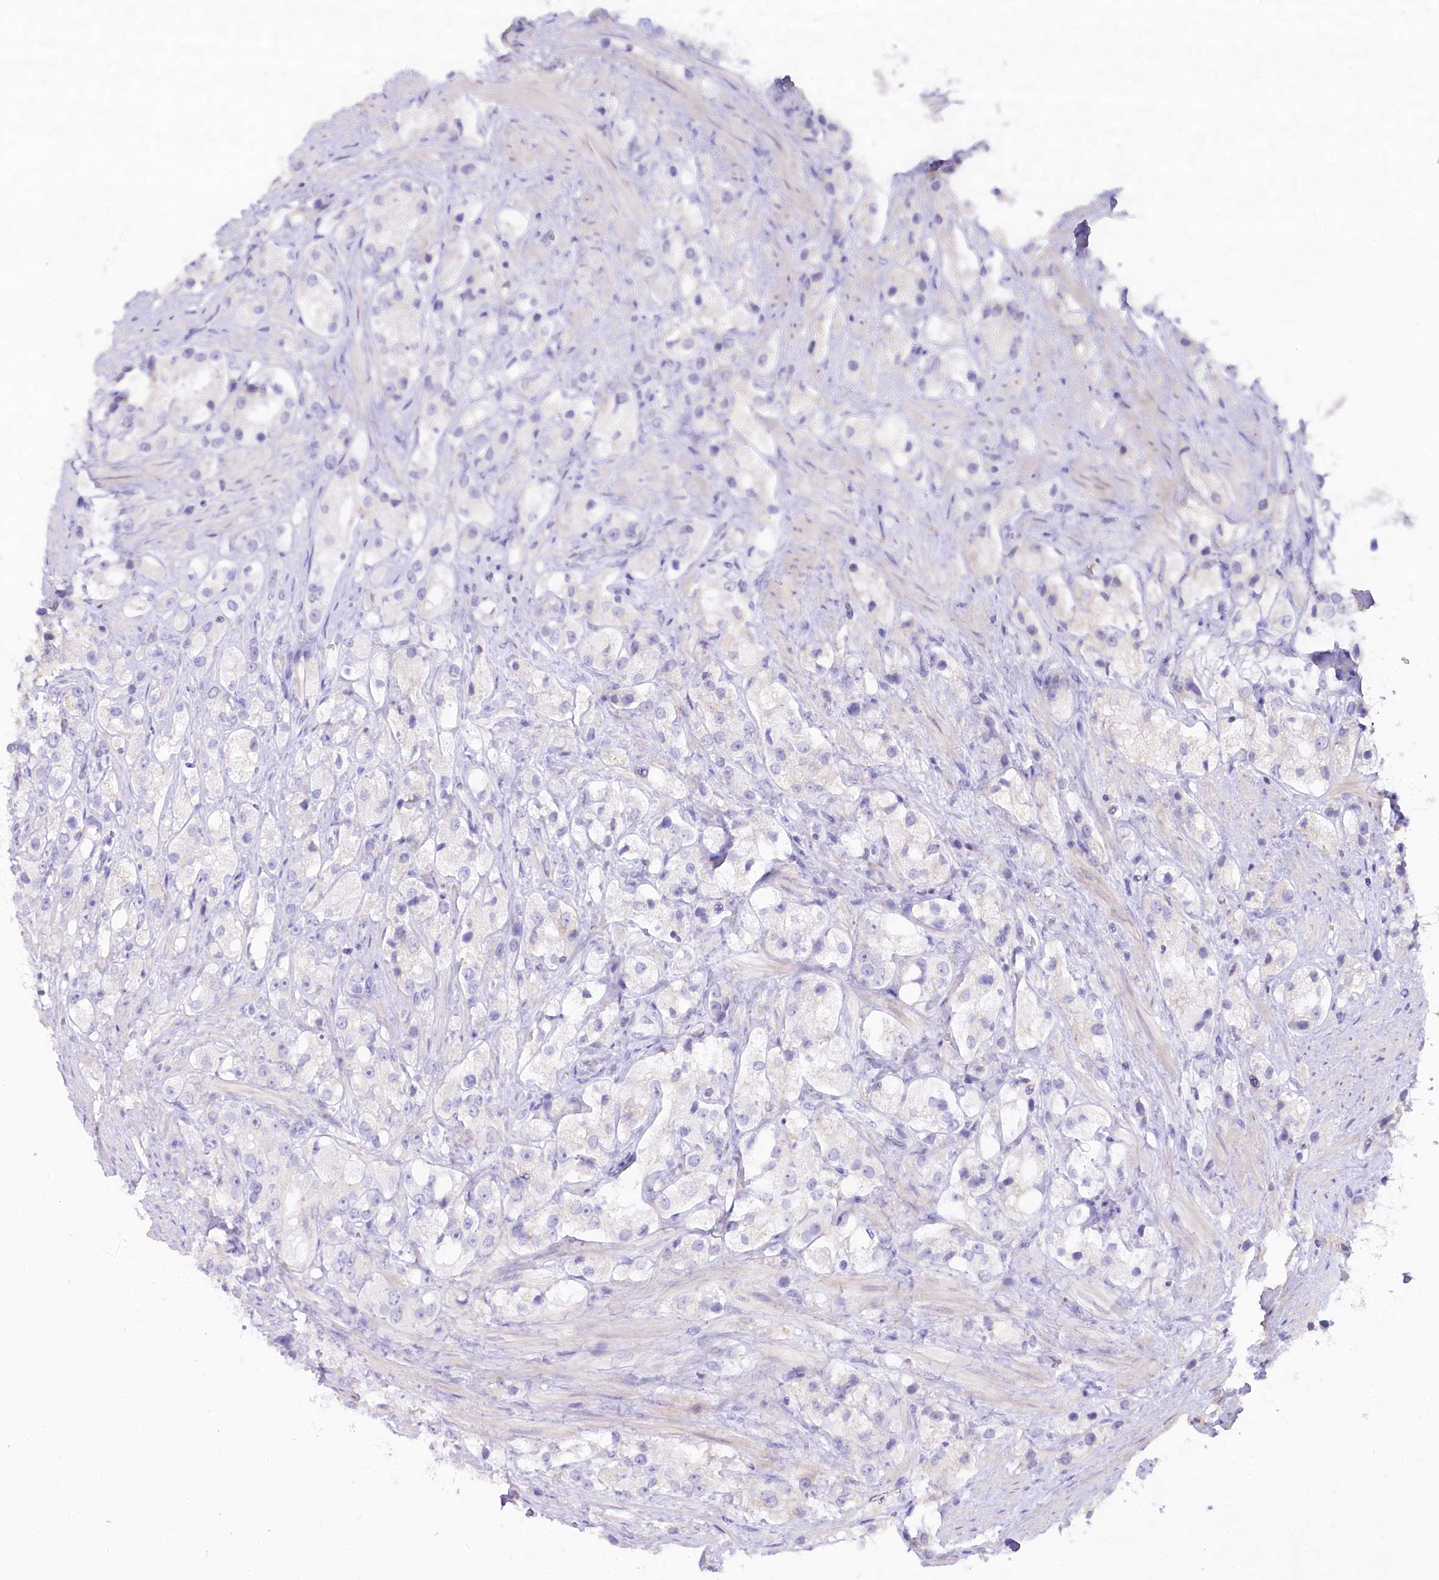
{"staining": {"intensity": "negative", "quantity": "none", "location": "none"}, "tissue": "prostate cancer", "cell_type": "Tumor cells", "image_type": "cancer", "snomed": [{"axis": "morphology", "description": "Adenocarcinoma, NOS"}, {"axis": "topography", "description": "Prostate"}], "caption": "Tumor cells are negative for protein expression in human adenocarcinoma (prostate).", "gene": "MYOZ1", "patient": {"sex": "male", "age": 79}}